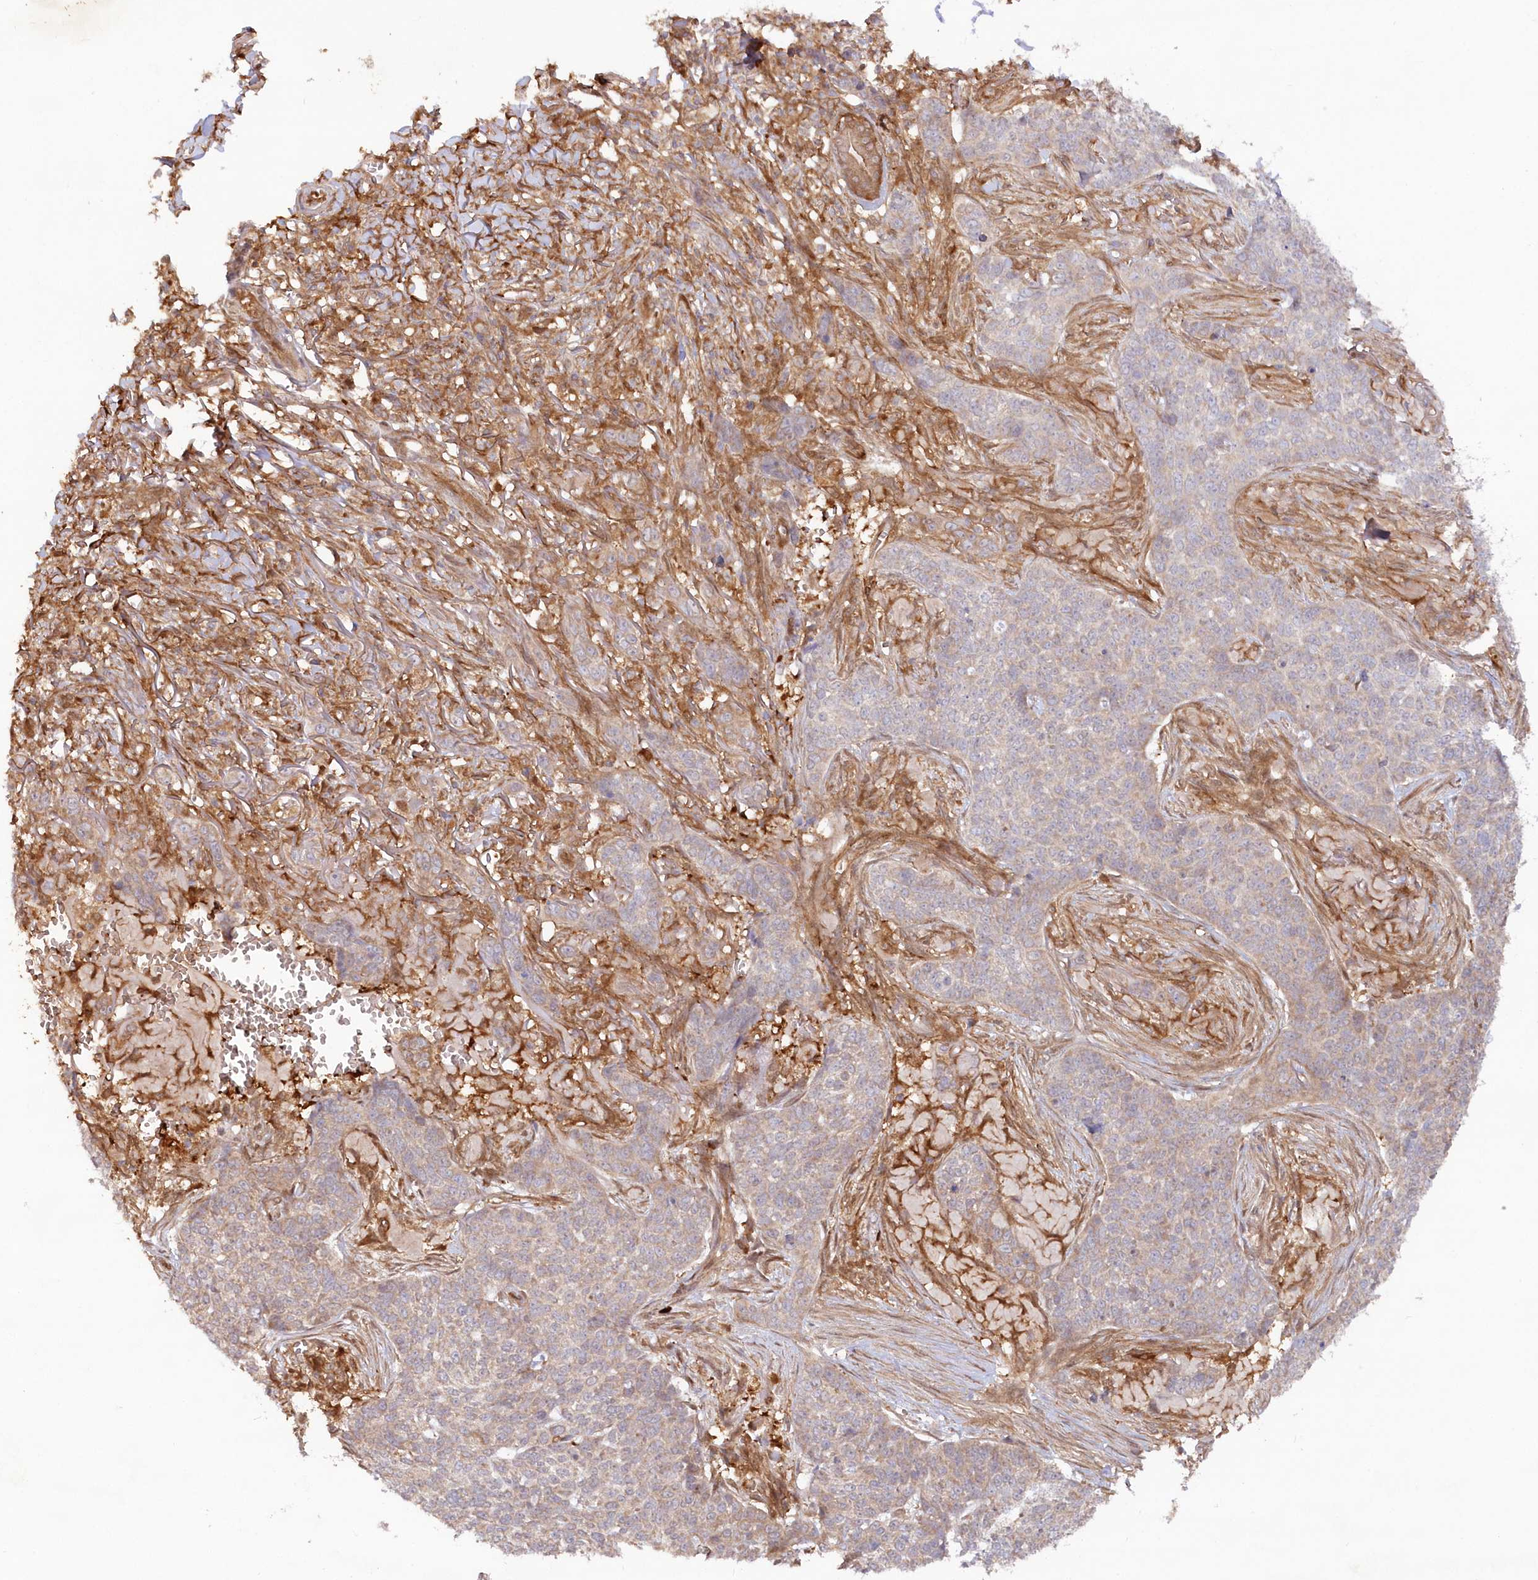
{"staining": {"intensity": "negative", "quantity": "none", "location": "none"}, "tissue": "skin cancer", "cell_type": "Tumor cells", "image_type": "cancer", "snomed": [{"axis": "morphology", "description": "Basal cell carcinoma"}, {"axis": "topography", "description": "Skin"}], "caption": "Immunohistochemical staining of skin cancer exhibits no significant staining in tumor cells.", "gene": "GBE1", "patient": {"sex": "male", "age": 85}}